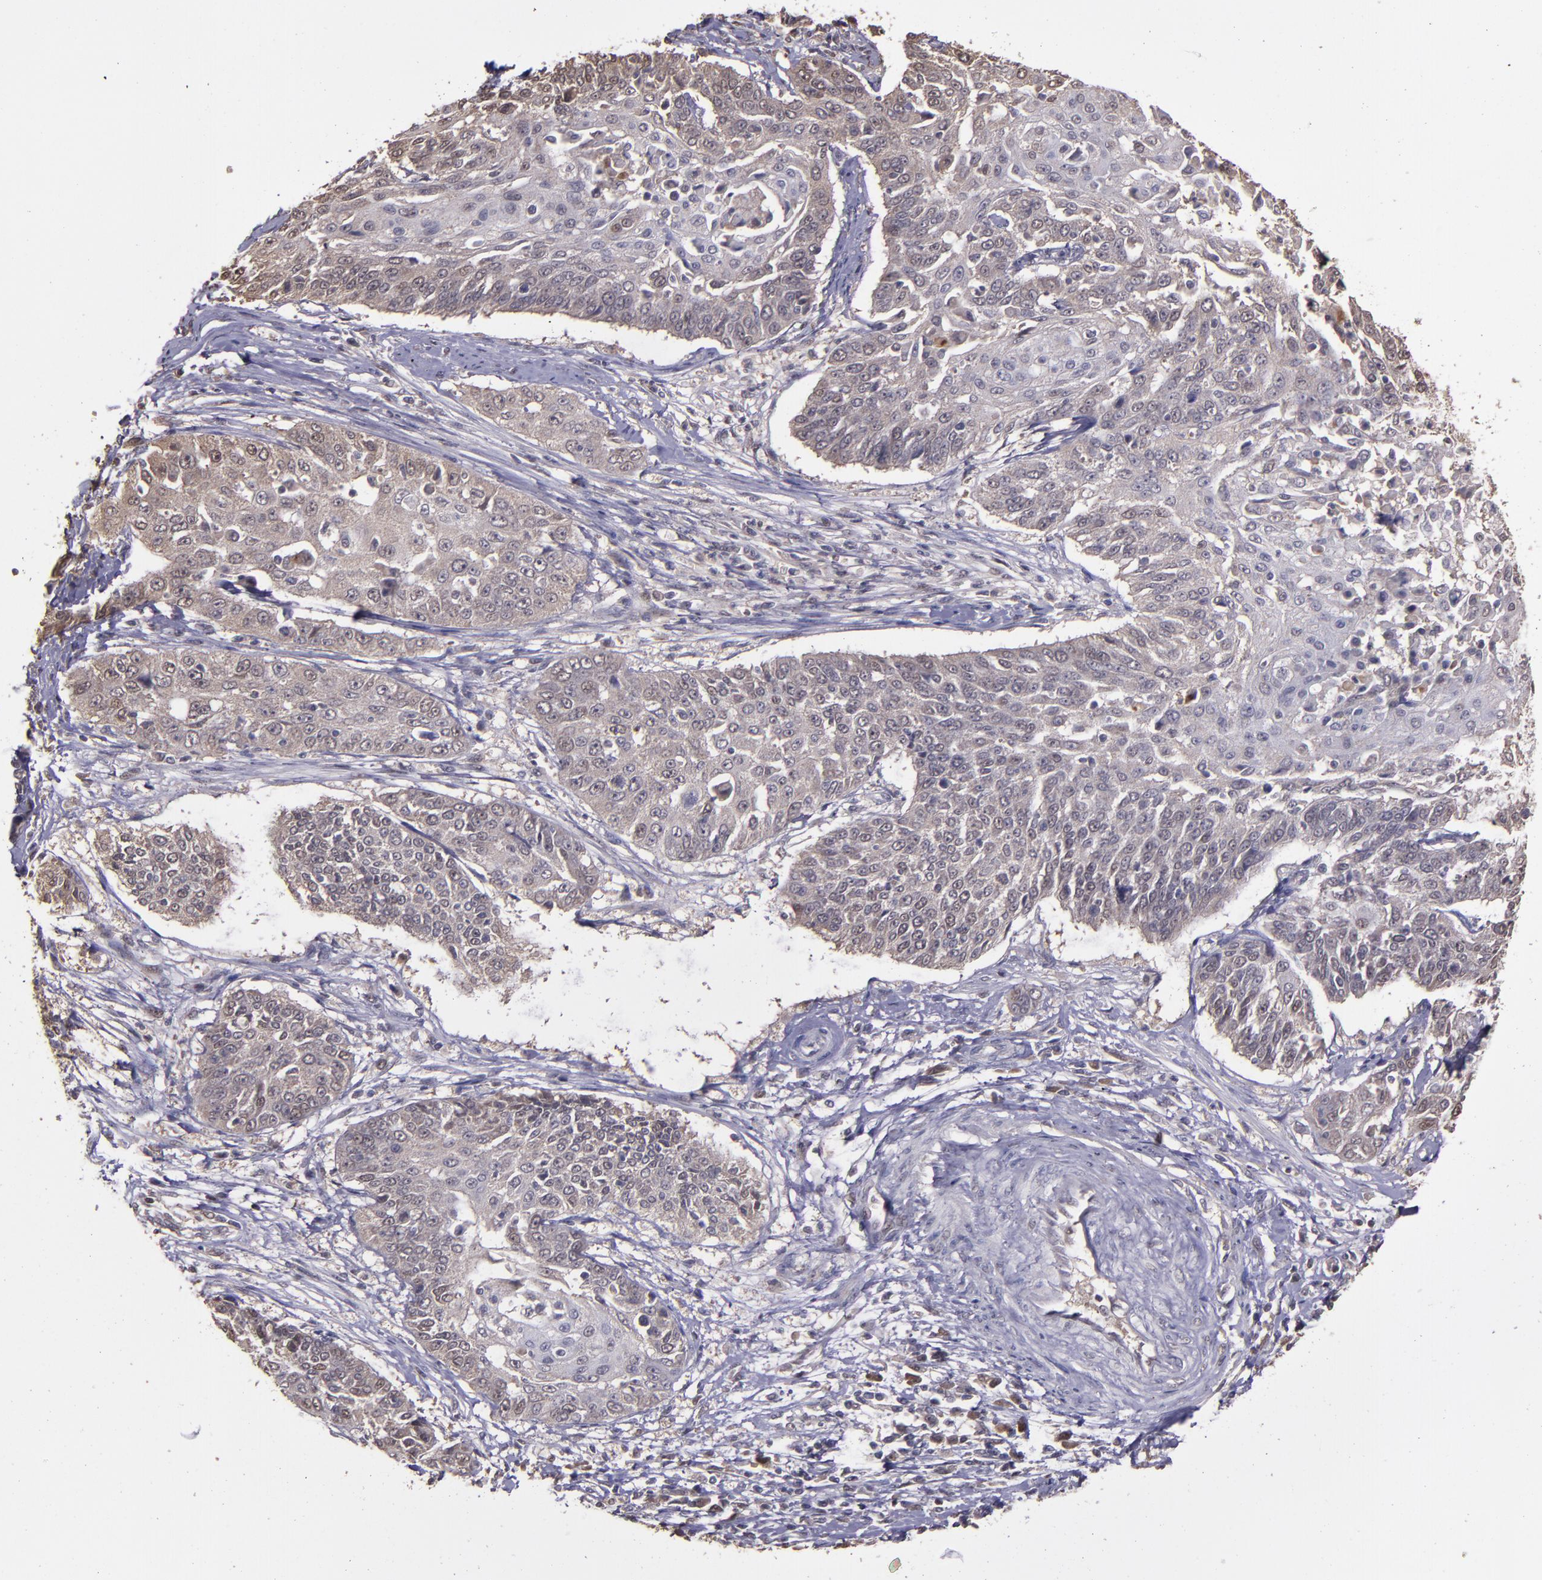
{"staining": {"intensity": "weak", "quantity": "25%-75%", "location": "cytoplasmic/membranous"}, "tissue": "cervical cancer", "cell_type": "Tumor cells", "image_type": "cancer", "snomed": [{"axis": "morphology", "description": "Squamous cell carcinoma, NOS"}, {"axis": "topography", "description": "Cervix"}], "caption": "An image of cervical cancer (squamous cell carcinoma) stained for a protein shows weak cytoplasmic/membranous brown staining in tumor cells.", "gene": "SERPINF2", "patient": {"sex": "female", "age": 64}}